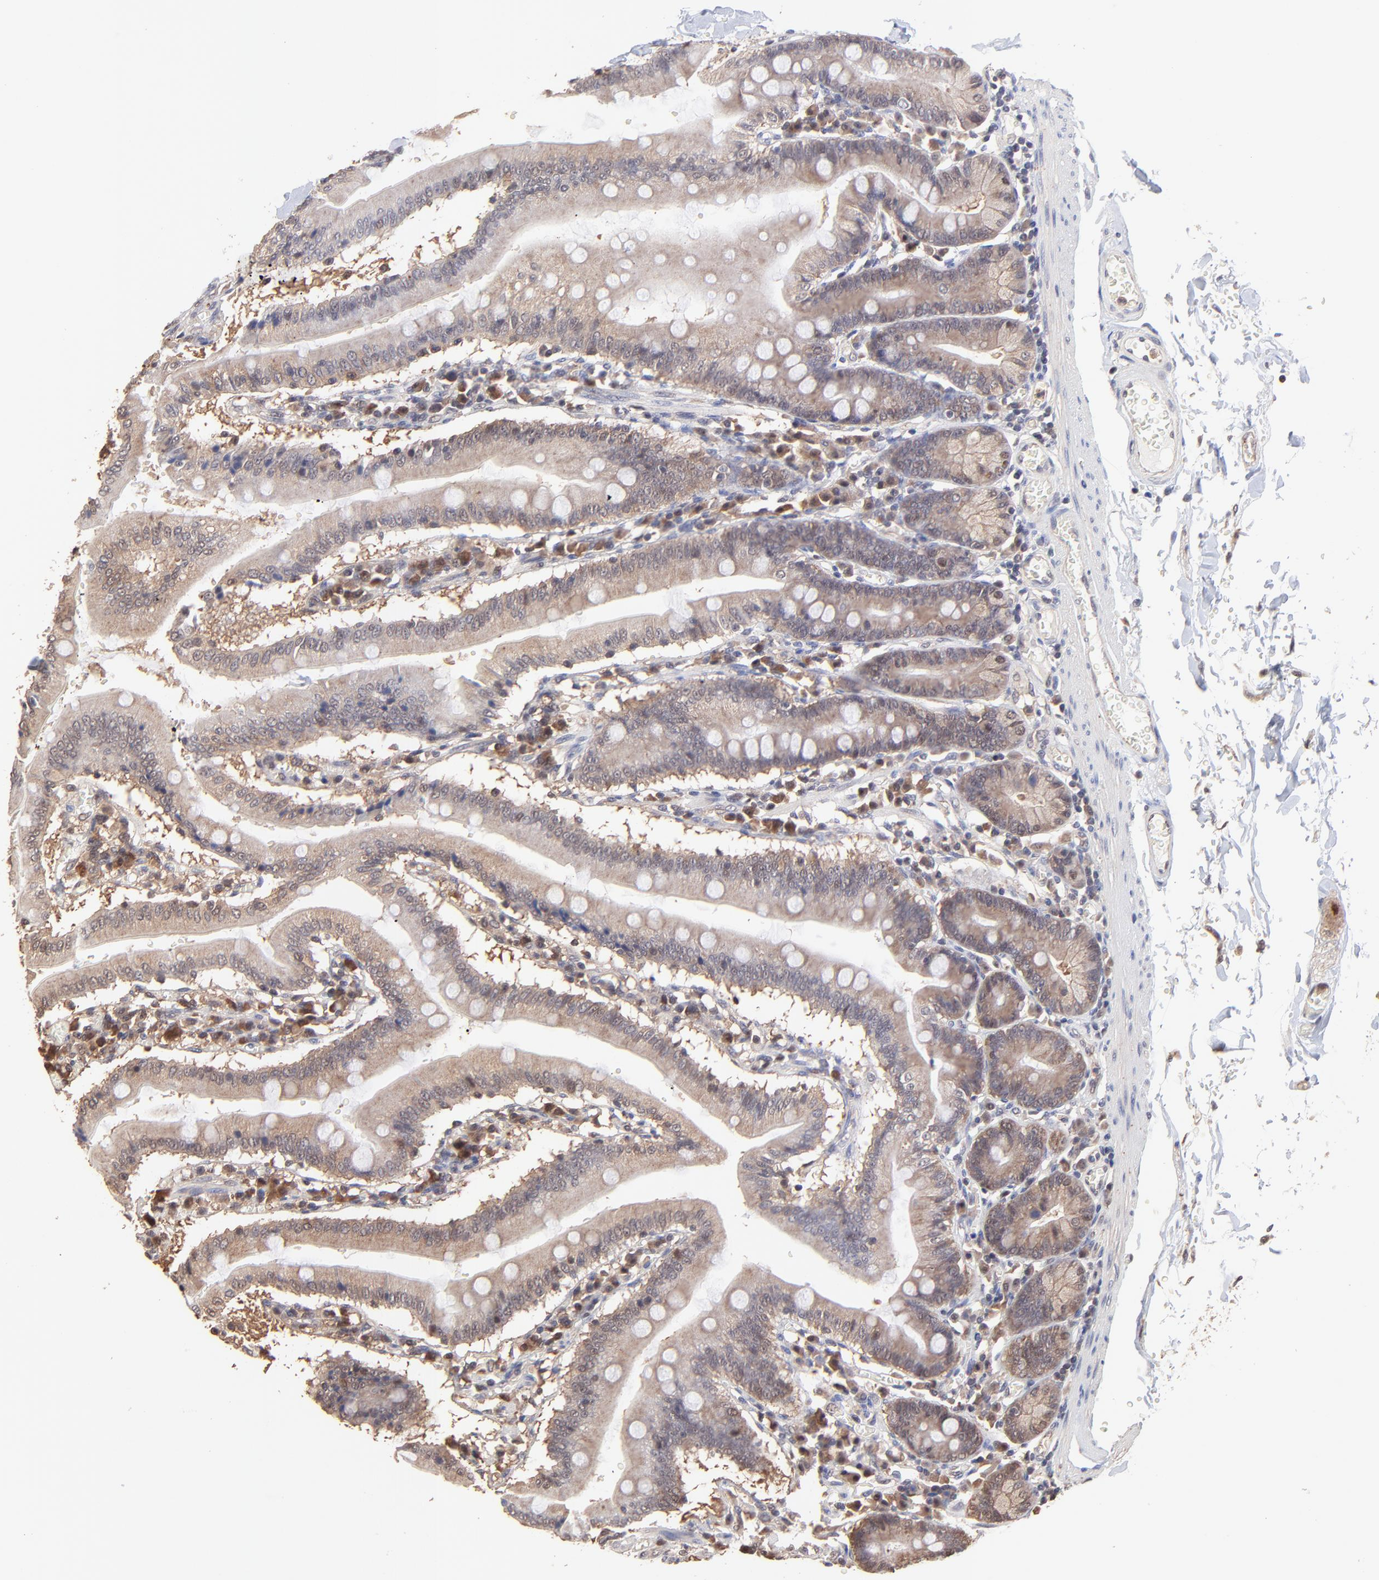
{"staining": {"intensity": "moderate", "quantity": "25%-75%", "location": "cytoplasmic/membranous"}, "tissue": "small intestine", "cell_type": "Glandular cells", "image_type": "normal", "snomed": [{"axis": "morphology", "description": "Normal tissue, NOS"}, {"axis": "topography", "description": "Small intestine"}], "caption": "Brown immunohistochemical staining in normal small intestine demonstrates moderate cytoplasmic/membranous staining in approximately 25%-75% of glandular cells.", "gene": "PSMA6", "patient": {"sex": "male", "age": 71}}